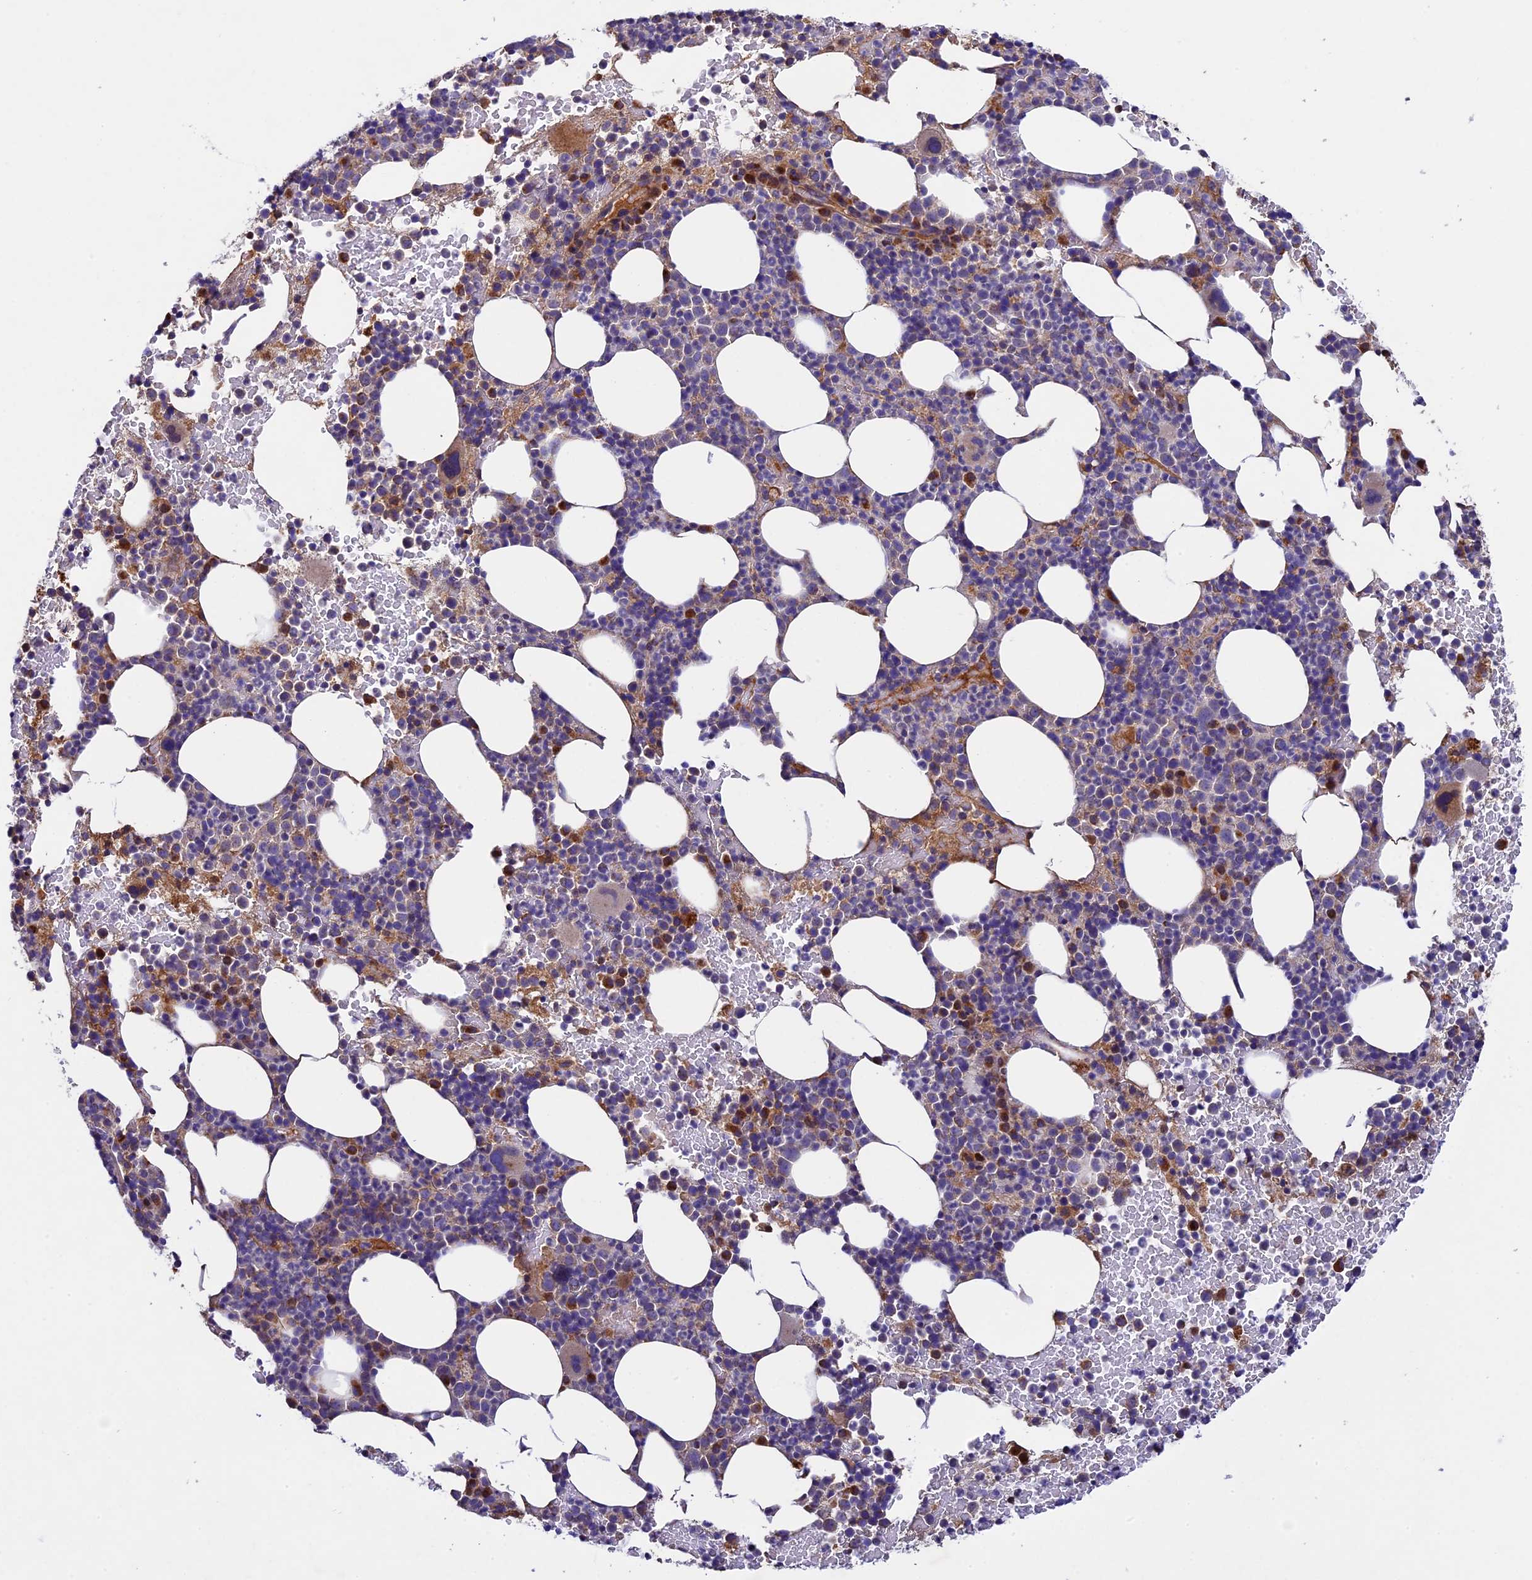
{"staining": {"intensity": "moderate", "quantity": "25%-75%", "location": "cytoplasmic/membranous"}, "tissue": "bone marrow", "cell_type": "Hematopoietic cells", "image_type": "normal", "snomed": [{"axis": "morphology", "description": "Normal tissue, NOS"}, {"axis": "topography", "description": "Bone marrow"}], "caption": "Protein analysis of benign bone marrow exhibits moderate cytoplasmic/membranous expression in about 25%-75% of hematopoietic cells. Ihc stains the protein in brown and the nuclei are stained blue.", "gene": "OCEL1", "patient": {"sex": "female", "age": 82}}